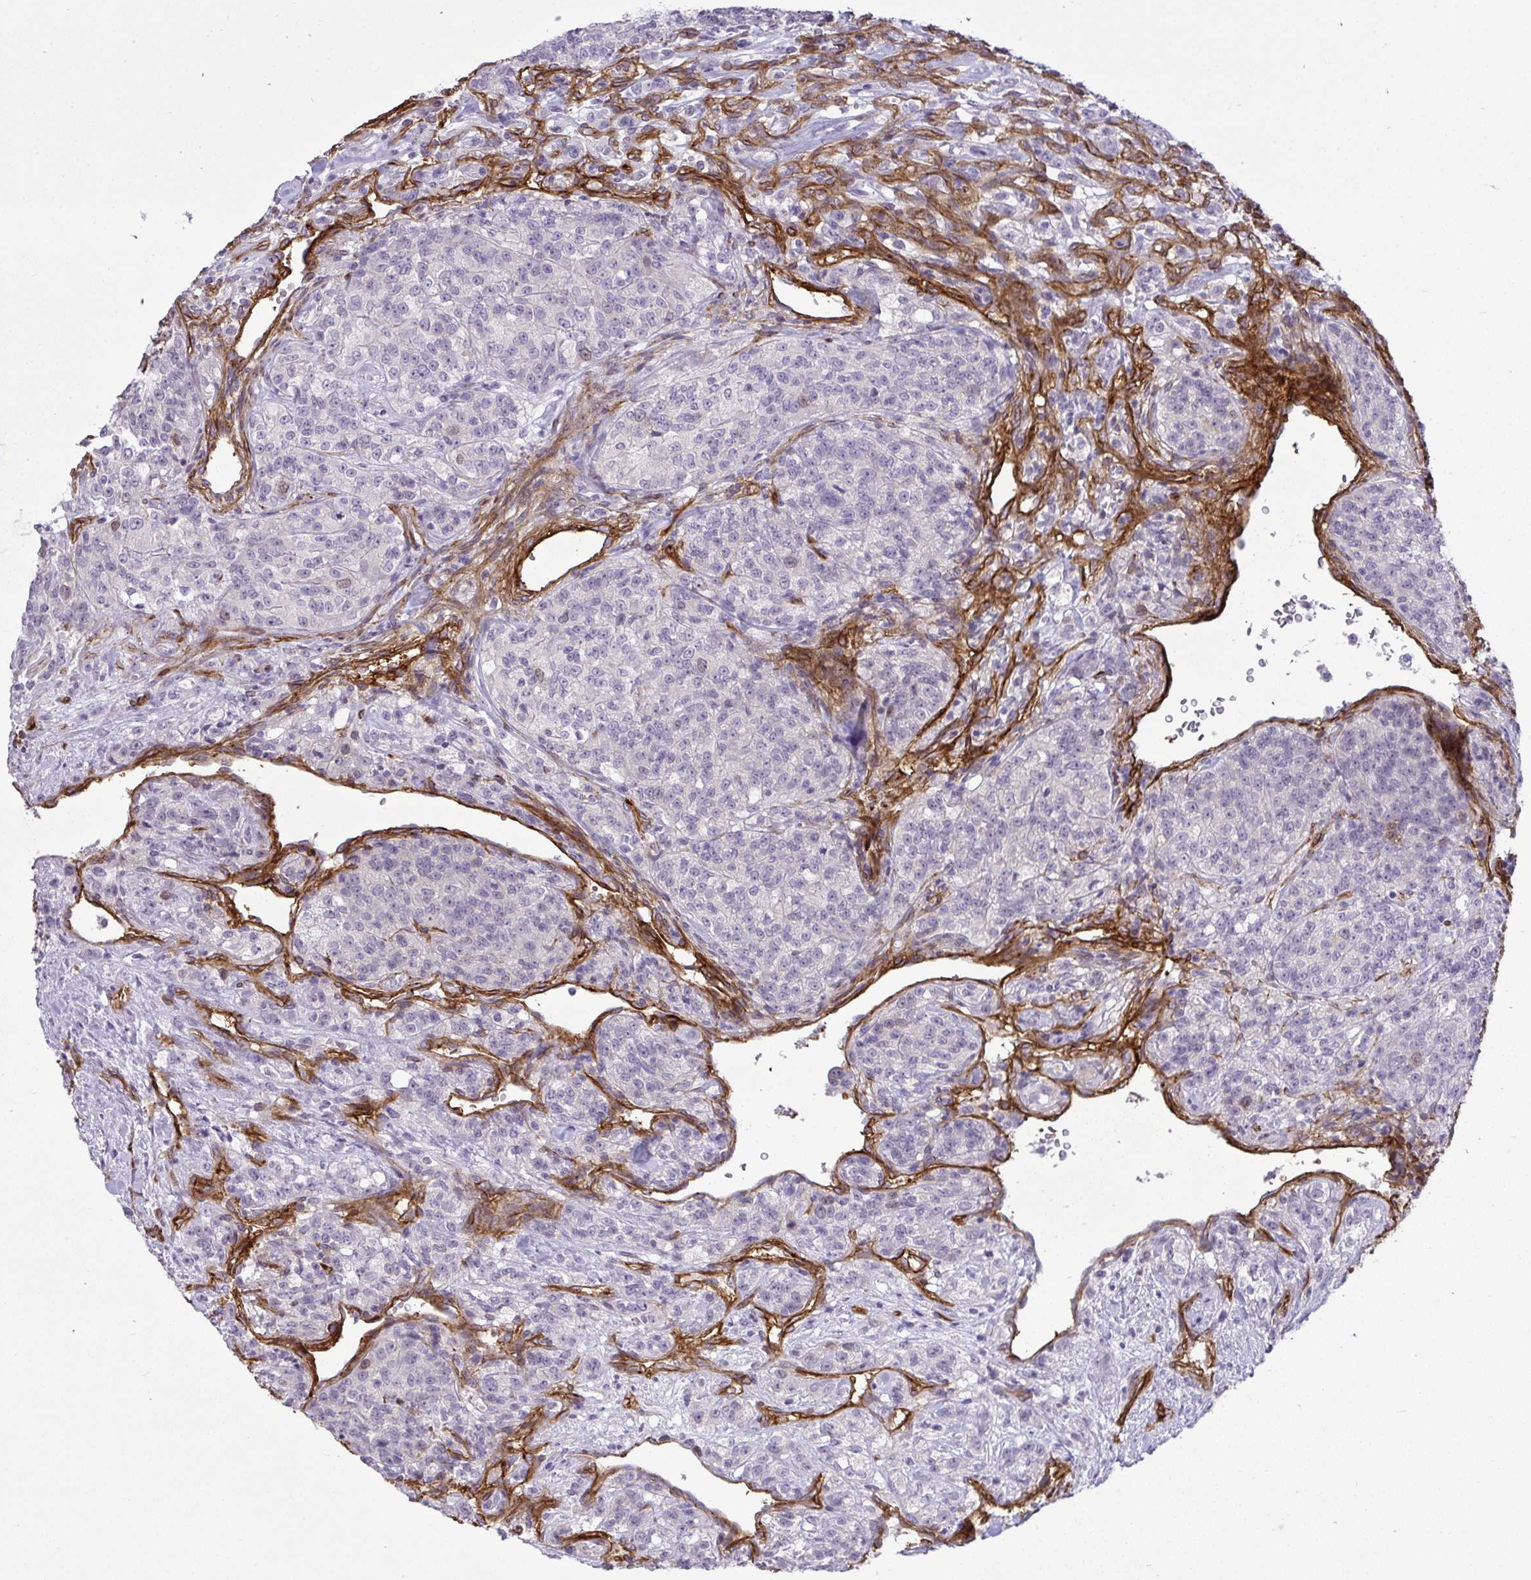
{"staining": {"intensity": "negative", "quantity": "none", "location": "none"}, "tissue": "renal cancer", "cell_type": "Tumor cells", "image_type": "cancer", "snomed": [{"axis": "morphology", "description": "Adenocarcinoma, NOS"}, {"axis": "topography", "description": "Kidney"}], "caption": "Tumor cells show no significant protein positivity in renal cancer.", "gene": "UBE2S", "patient": {"sex": "female", "age": 63}}